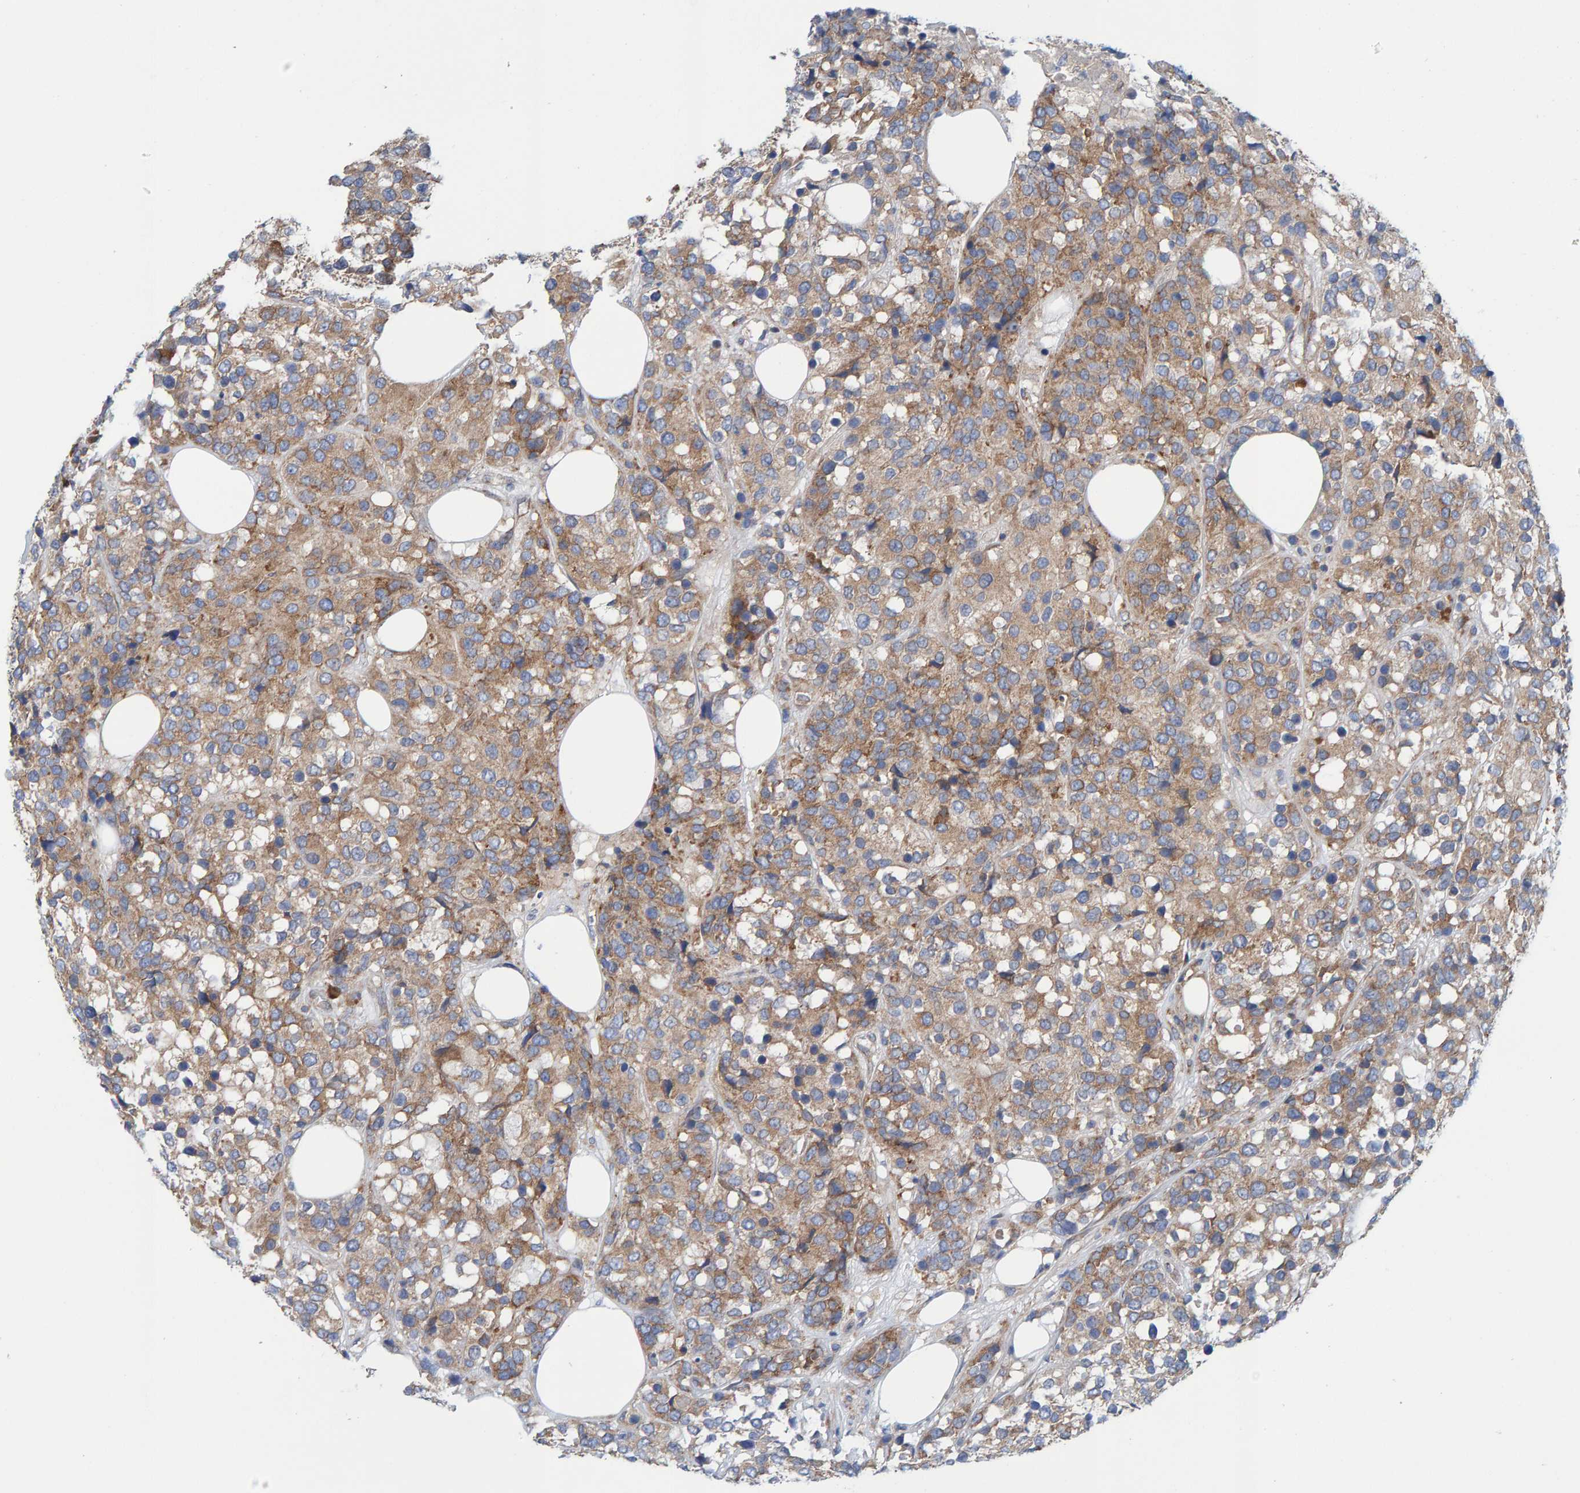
{"staining": {"intensity": "moderate", "quantity": ">75%", "location": "cytoplasmic/membranous"}, "tissue": "breast cancer", "cell_type": "Tumor cells", "image_type": "cancer", "snomed": [{"axis": "morphology", "description": "Lobular carcinoma"}, {"axis": "topography", "description": "Breast"}], "caption": "Immunohistochemical staining of human breast cancer displays medium levels of moderate cytoplasmic/membranous protein staining in approximately >75% of tumor cells. (Brightfield microscopy of DAB IHC at high magnification).", "gene": "CDK5RAP3", "patient": {"sex": "female", "age": 59}}